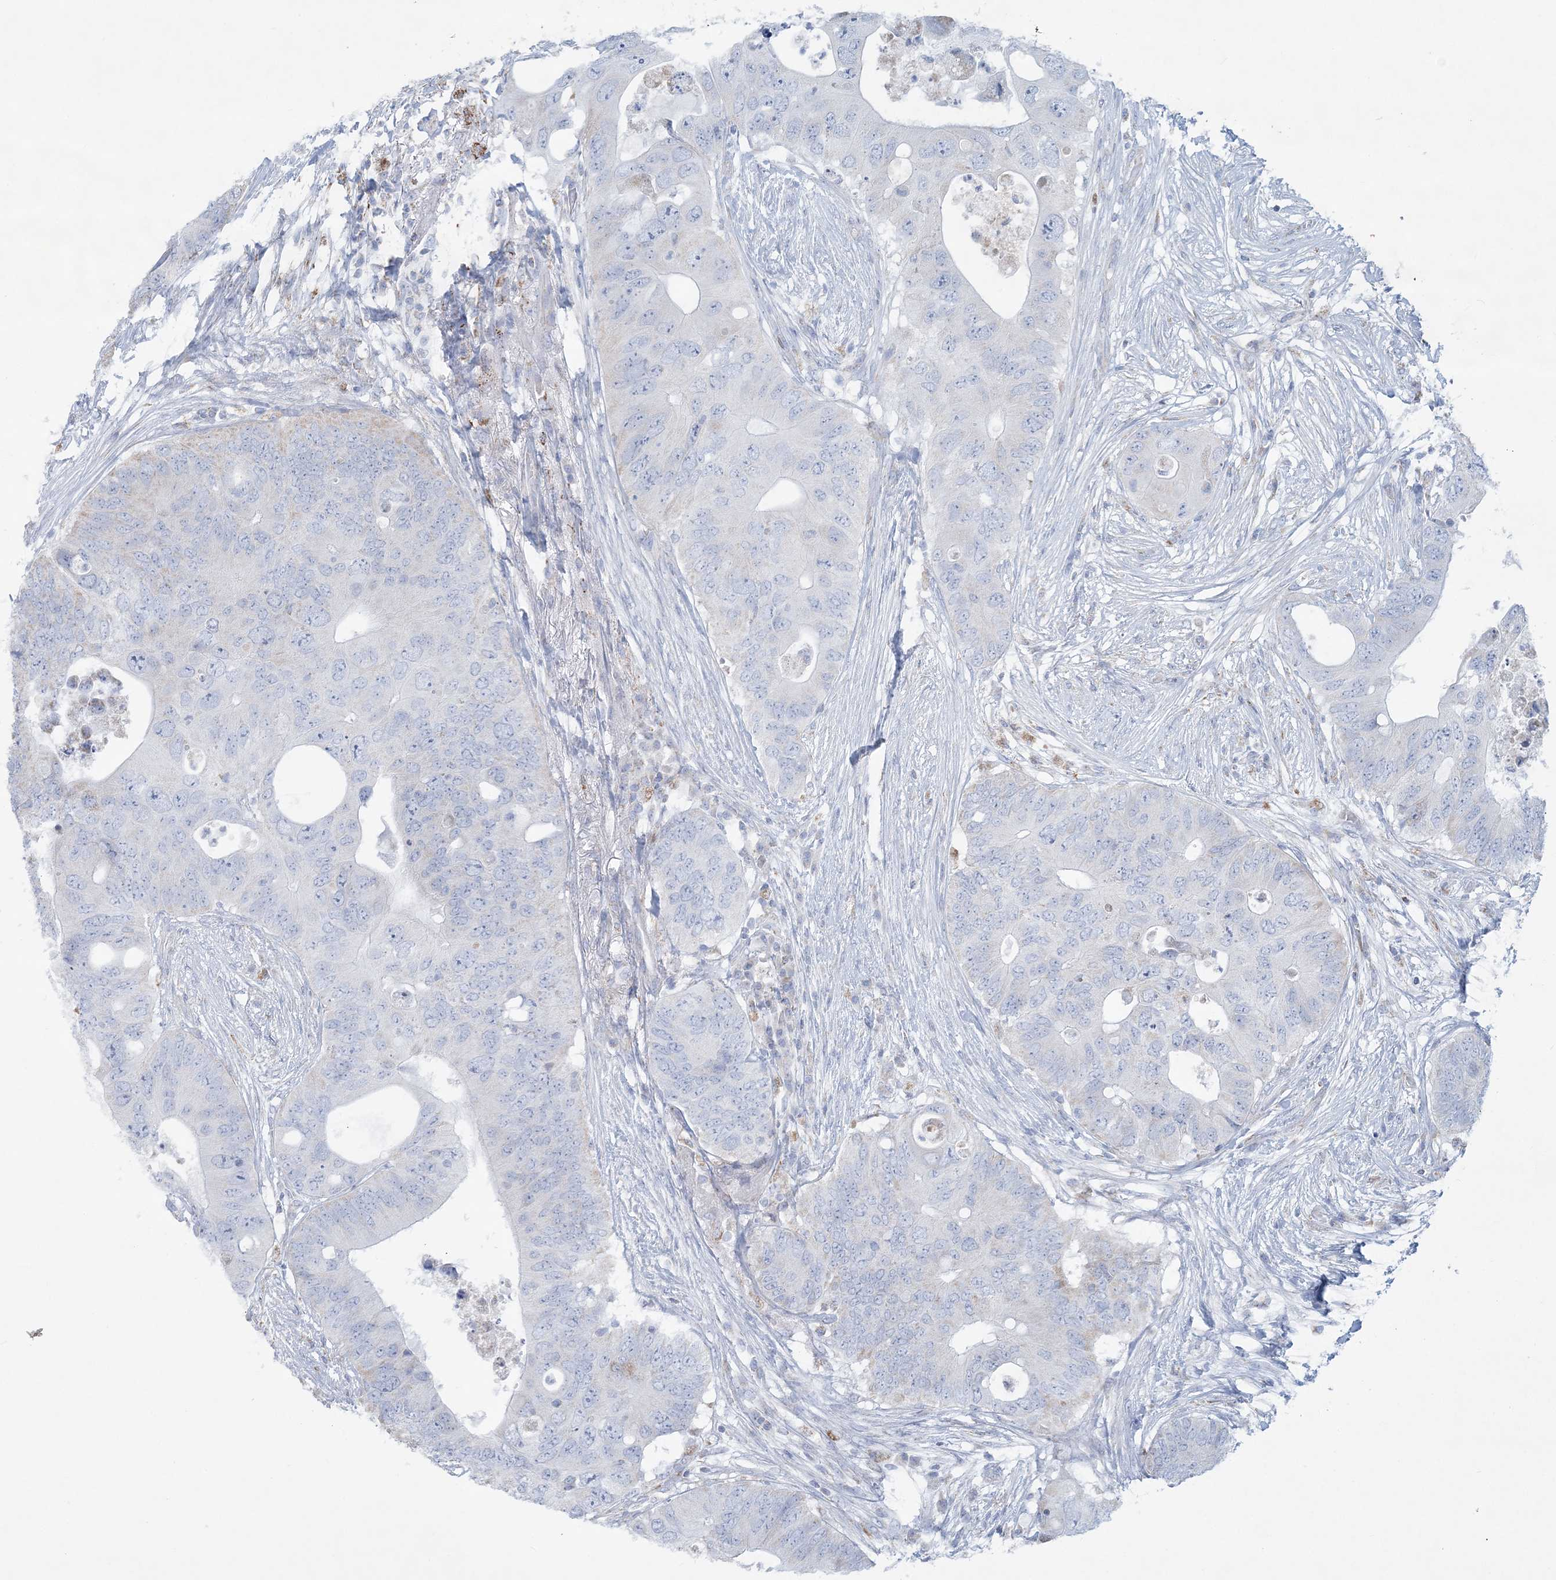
{"staining": {"intensity": "negative", "quantity": "none", "location": "none"}, "tissue": "colorectal cancer", "cell_type": "Tumor cells", "image_type": "cancer", "snomed": [{"axis": "morphology", "description": "Adenocarcinoma, NOS"}, {"axis": "topography", "description": "Colon"}], "caption": "High power microscopy micrograph of an IHC micrograph of adenocarcinoma (colorectal), revealing no significant staining in tumor cells.", "gene": "TBC1D7", "patient": {"sex": "male", "age": 71}}